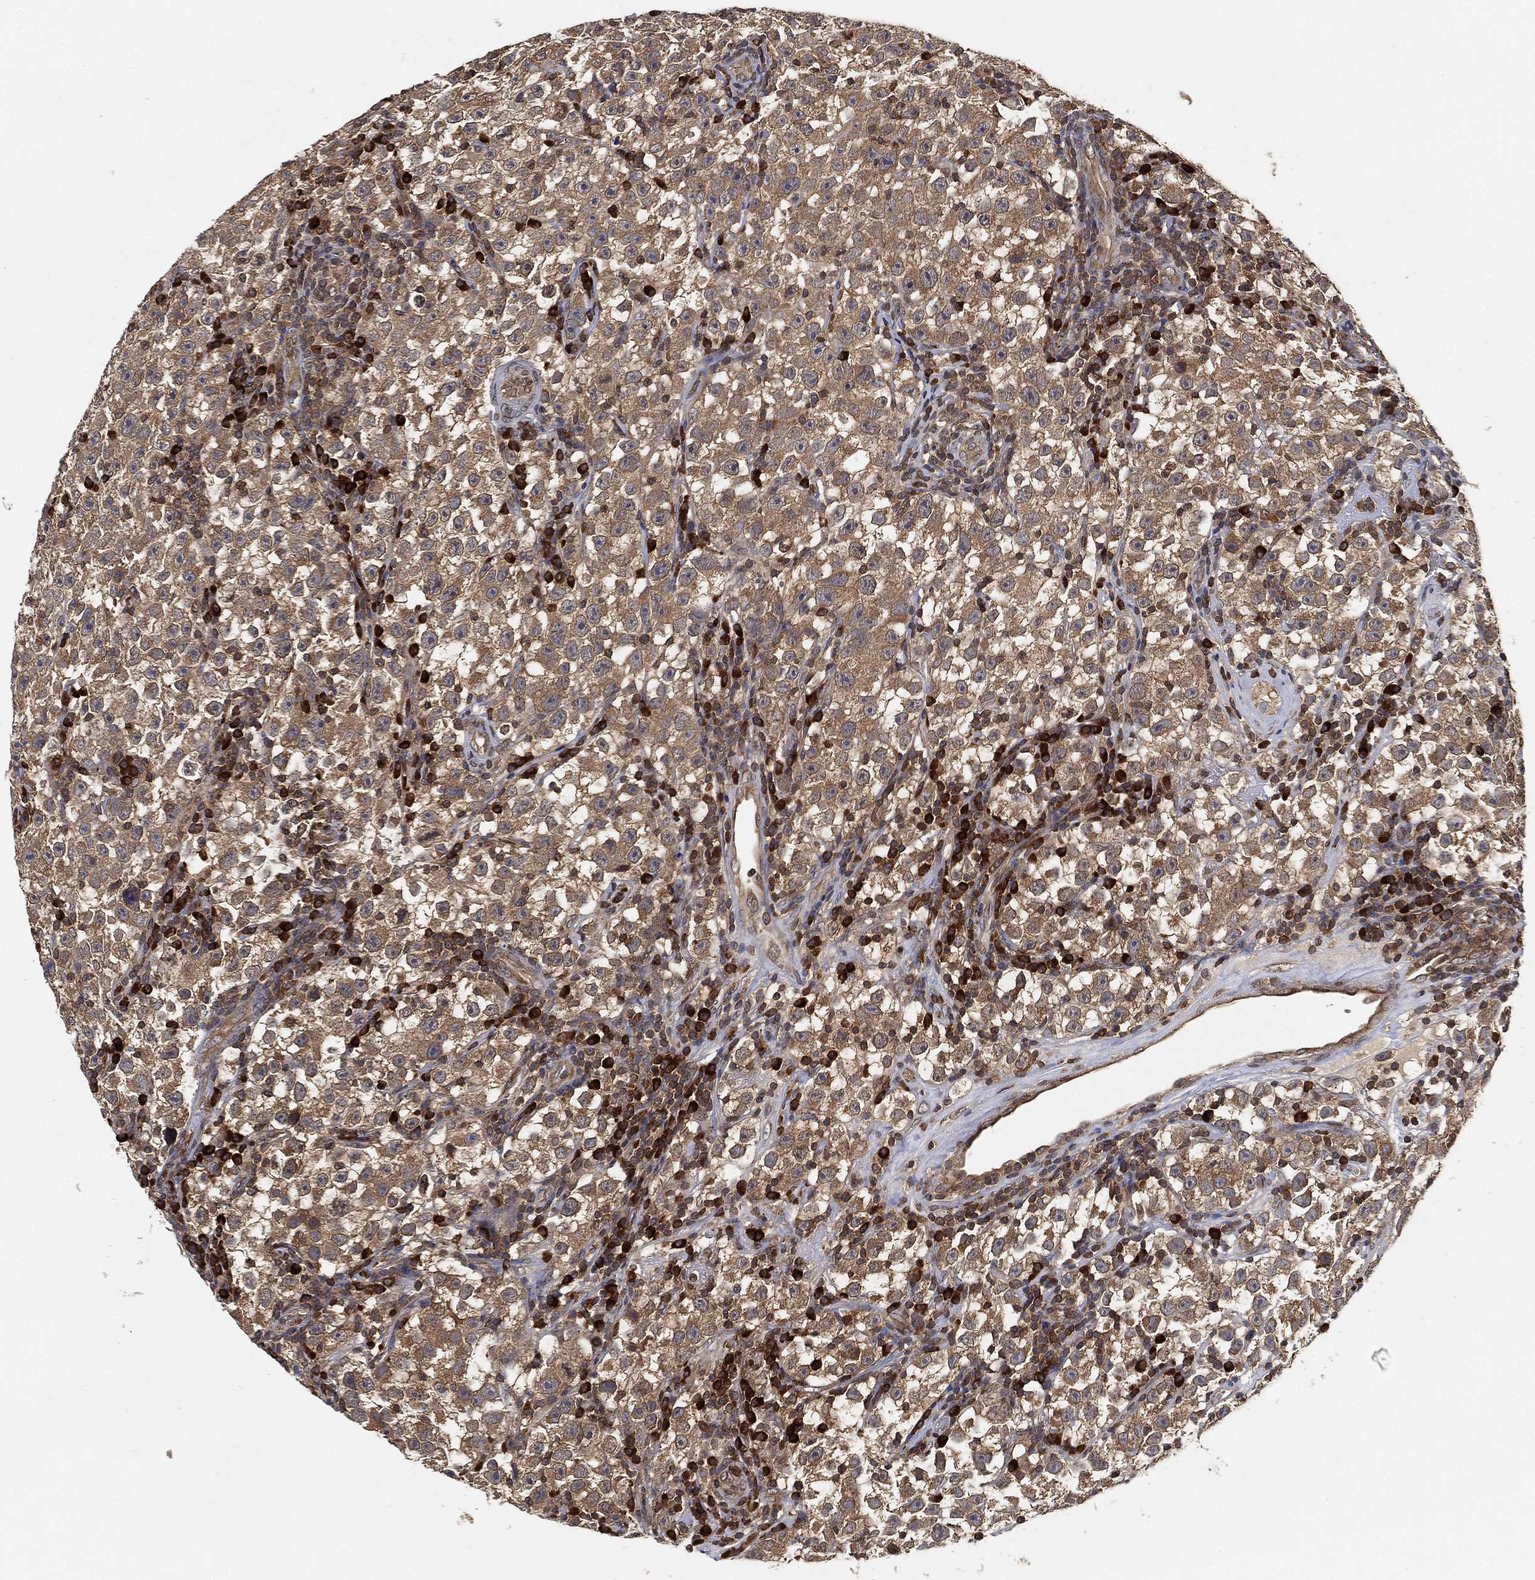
{"staining": {"intensity": "moderate", "quantity": "25%-75%", "location": "cytoplasmic/membranous"}, "tissue": "testis cancer", "cell_type": "Tumor cells", "image_type": "cancer", "snomed": [{"axis": "morphology", "description": "Seminoma, NOS"}, {"axis": "topography", "description": "Testis"}], "caption": "IHC (DAB (3,3'-diaminobenzidine)) staining of human testis cancer reveals moderate cytoplasmic/membranous protein expression in about 25%-75% of tumor cells.", "gene": "UBA5", "patient": {"sex": "male", "age": 22}}